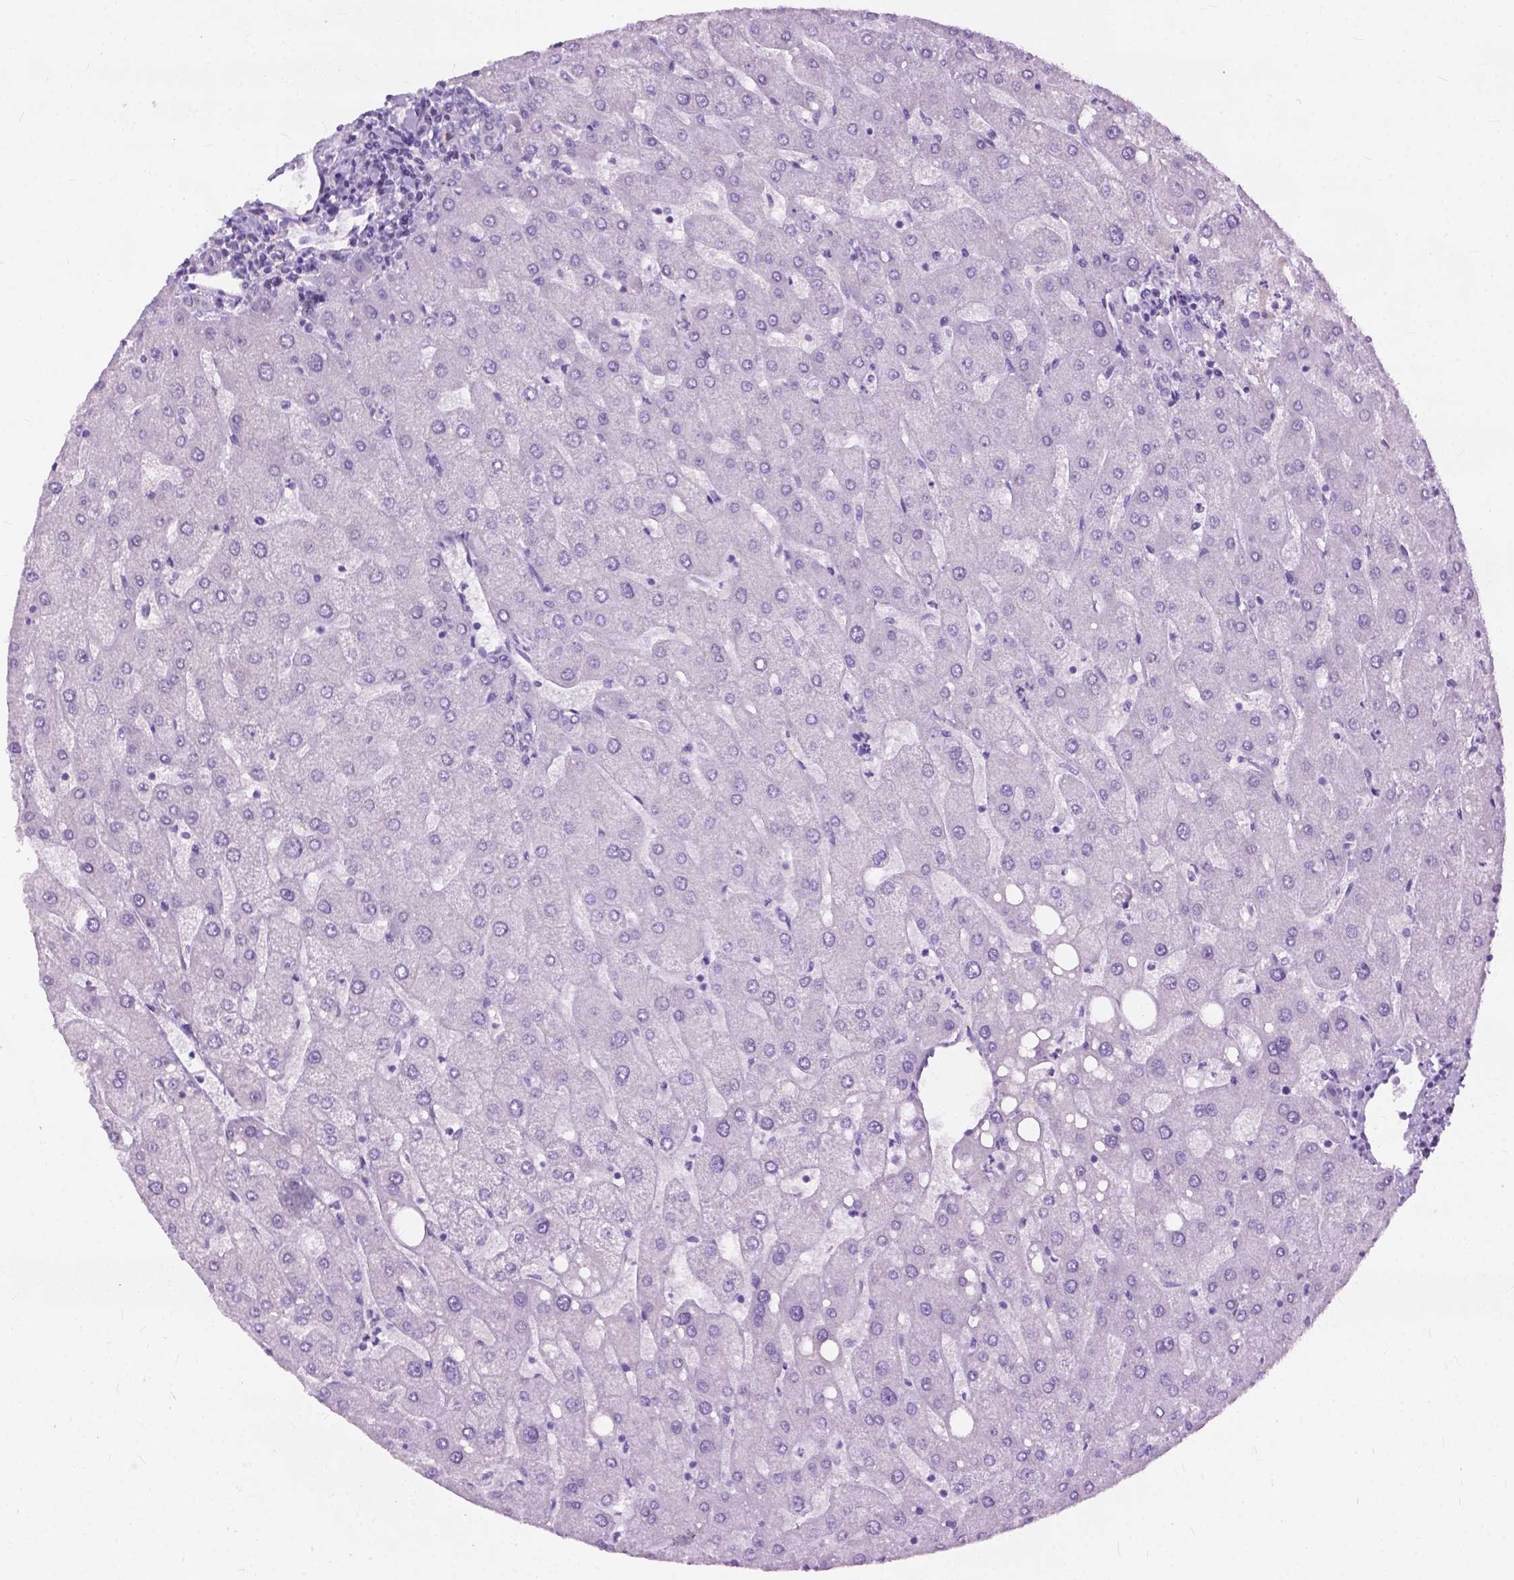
{"staining": {"intensity": "negative", "quantity": "none", "location": "none"}, "tissue": "liver", "cell_type": "Cholangiocytes", "image_type": "normal", "snomed": [{"axis": "morphology", "description": "Normal tissue, NOS"}, {"axis": "topography", "description": "Liver"}], "caption": "High power microscopy photomicrograph of an immunohistochemistry micrograph of unremarkable liver, revealing no significant staining in cholangiocytes.", "gene": "GPR37L1", "patient": {"sex": "male", "age": 67}}